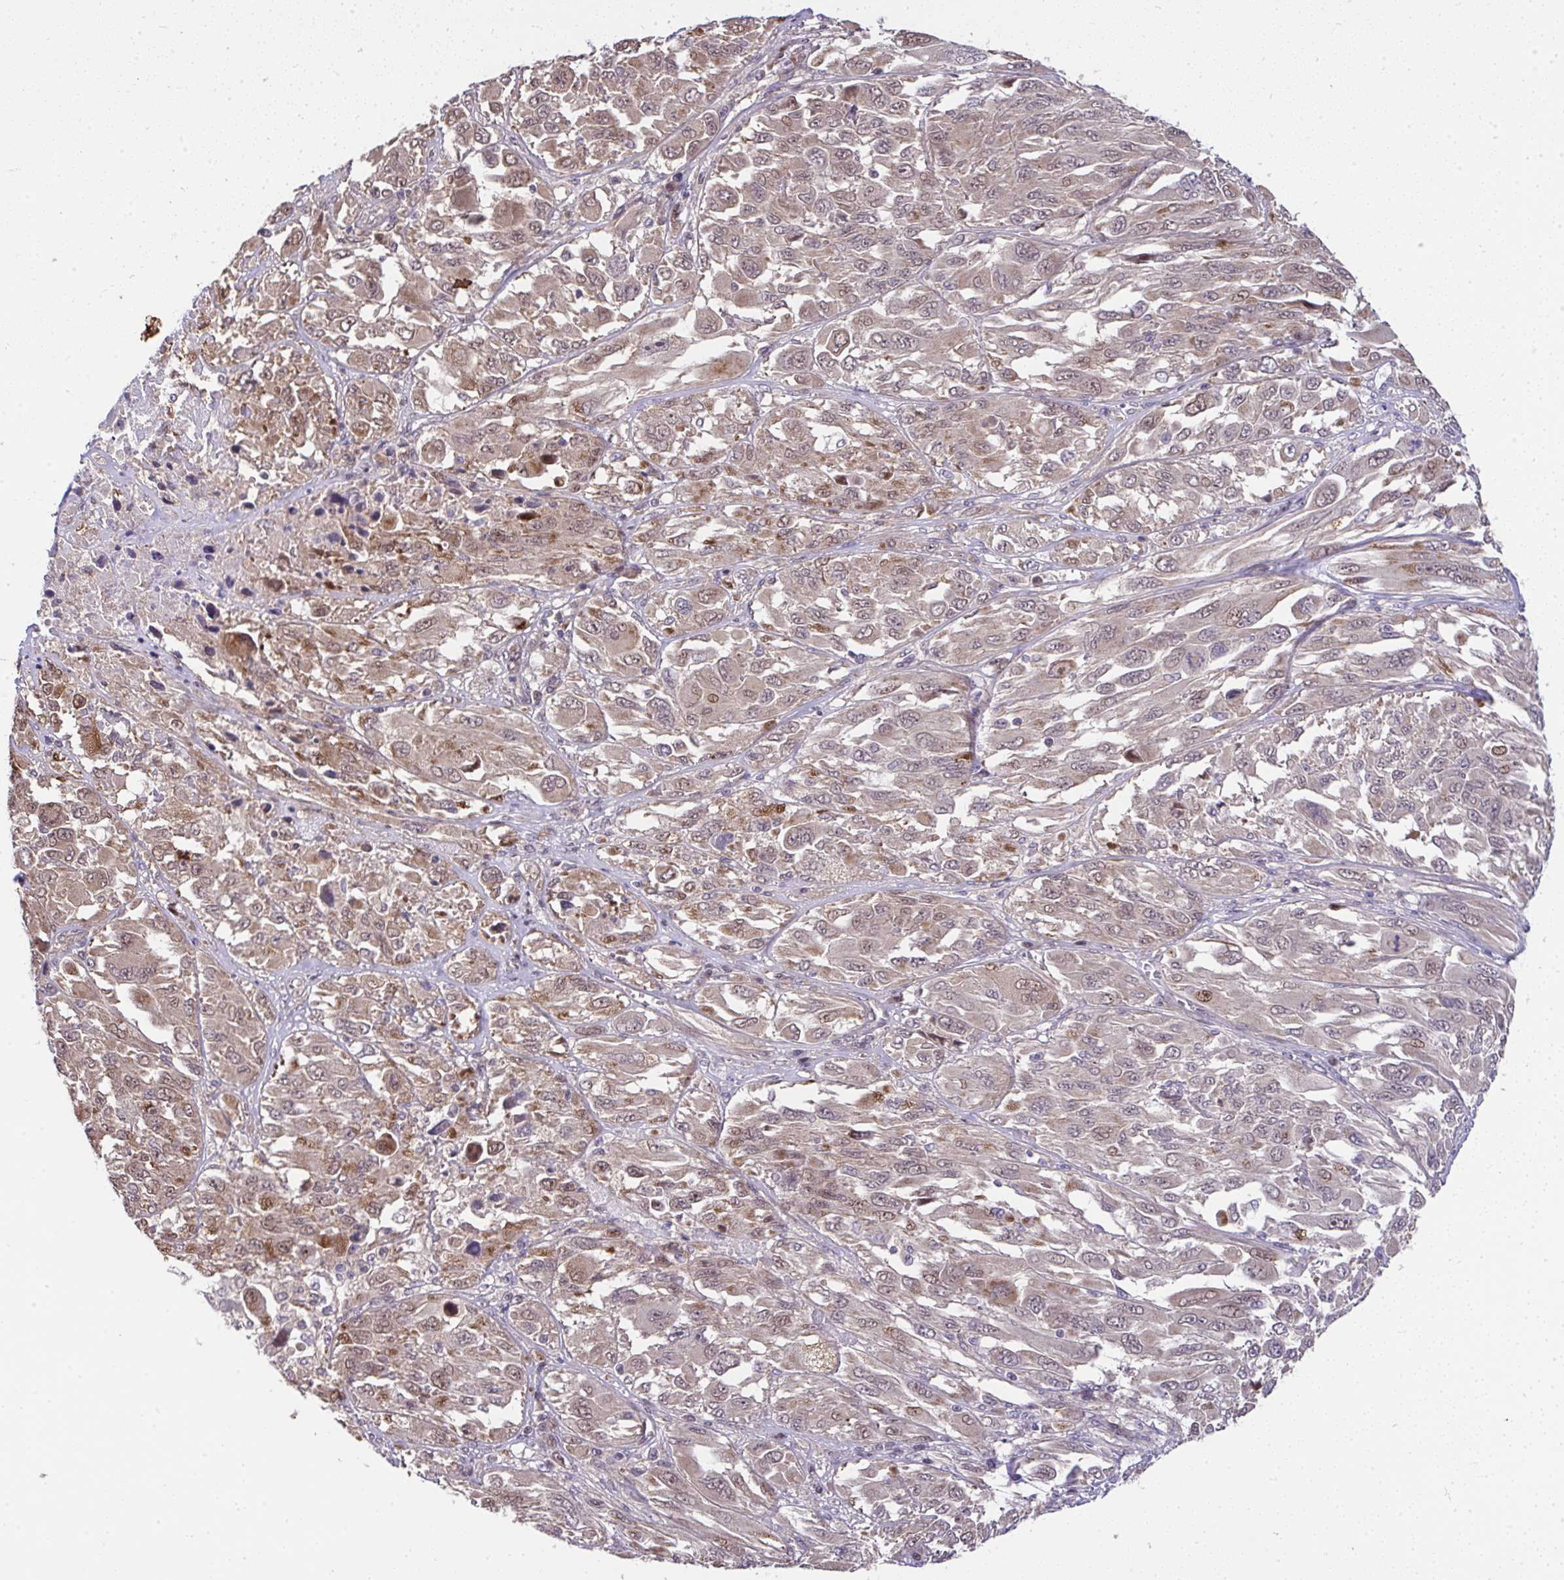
{"staining": {"intensity": "moderate", "quantity": ">75%", "location": "cytoplasmic/membranous,nuclear"}, "tissue": "melanoma", "cell_type": "Tumor cells", "image_type": "cancer", "snomed": [{"axis": "morphology", "description": "Malignant melanoma, NOS"}, {"axis": "topography", "description": "Skin"}], "caption": "DAB immunohistochemical staining of melanoma shows moderate cytoplasmic/membranous and nuclear protein positivity in approximately >75% of tumor cells.", "gene": "RDH14", "patient": {"sex": "female", "age": 91}}